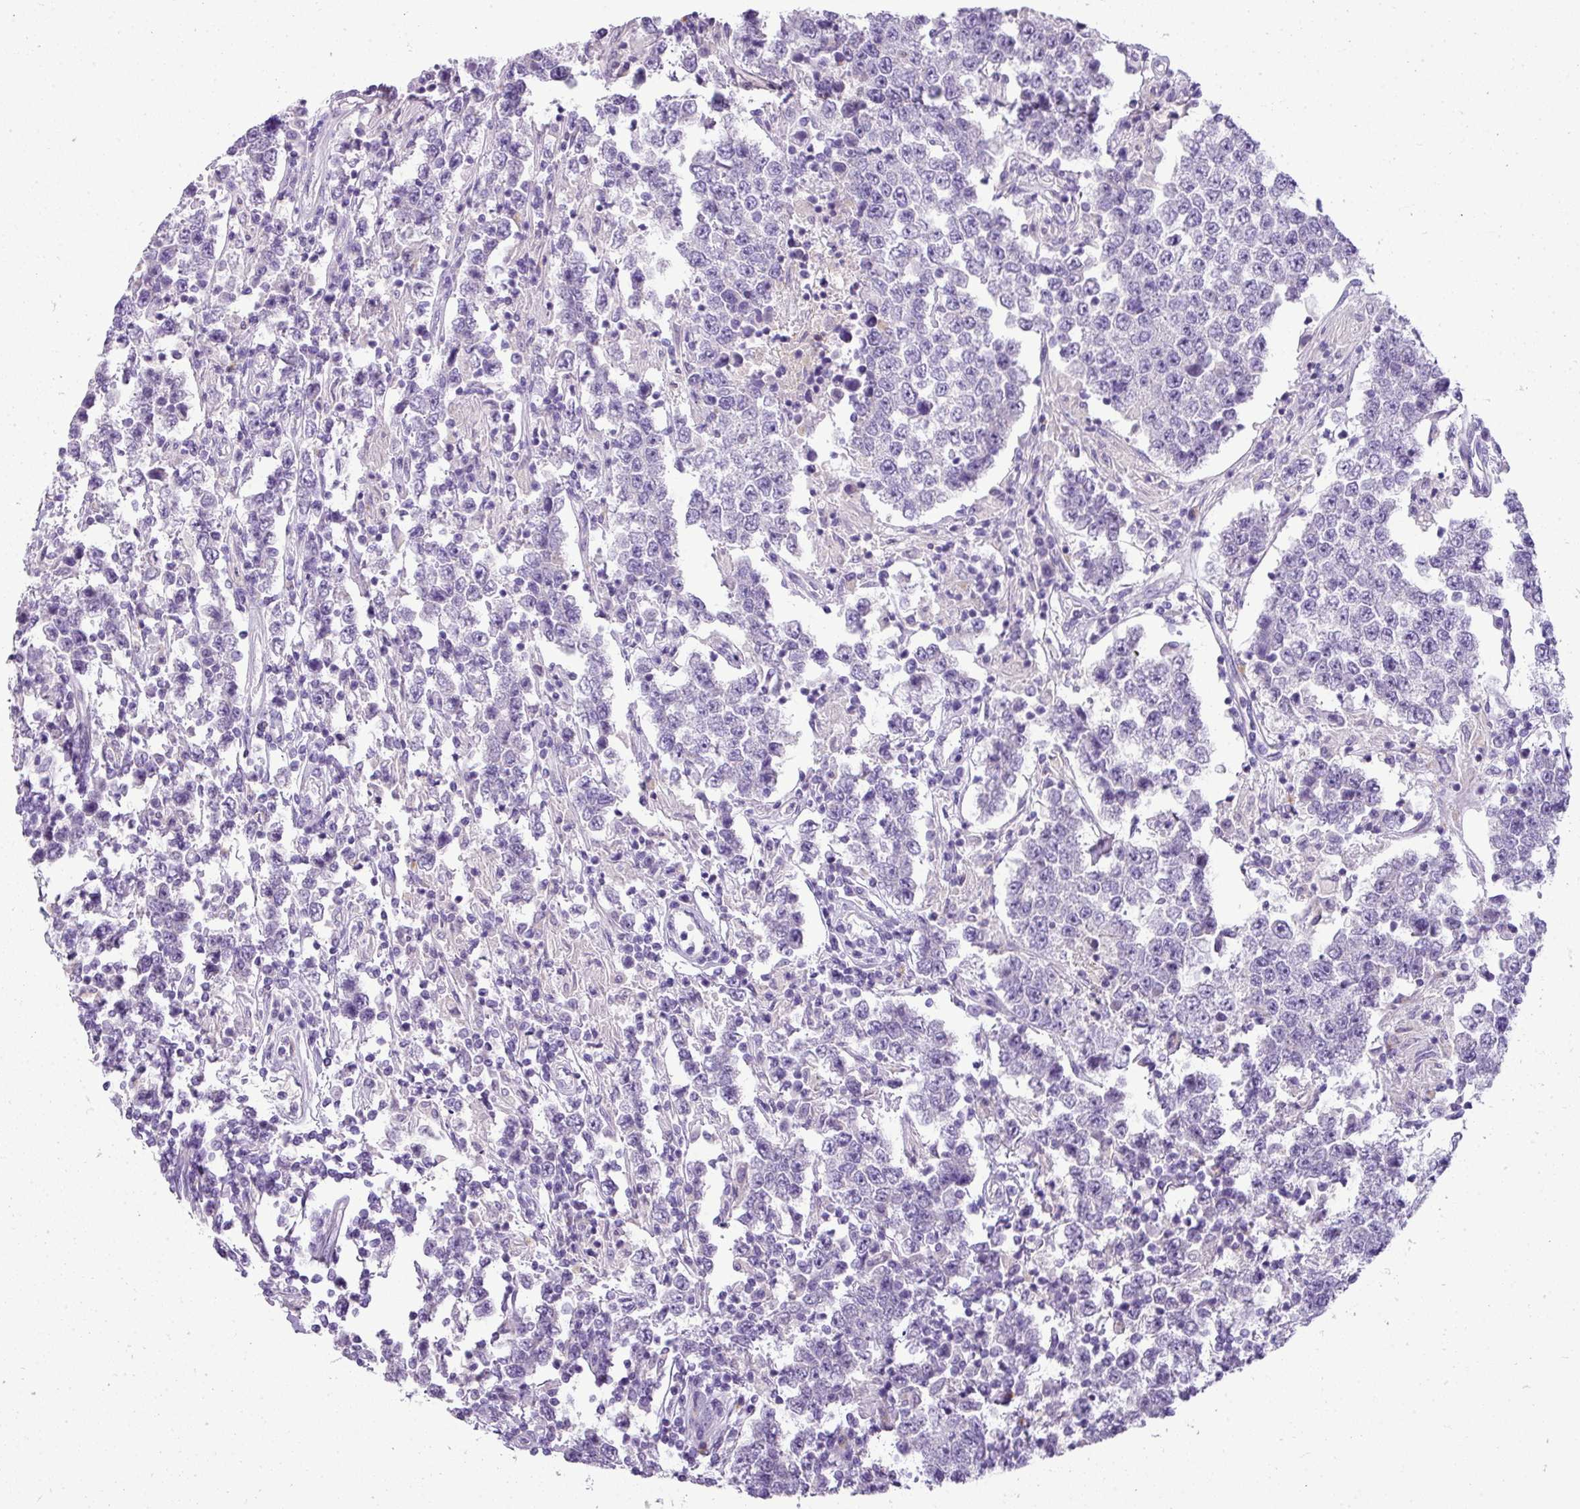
{"staining": {"intensity": "negative", "quantity": "none", "location": "none"}, "tissue": "testis cancer", "cell_type": "Tumor cells", "image_type": "cancer", "snomed": [{"axis": "morphology", "description": "Normal tissue, NOS"}, {"axis": "morphology", "description": "Urothelial carcinoma, High grade"}, {"axis": "morphology", "description": "Seminoma, NOS"}, {"axis": "morphology", "description": "Carcinoma, Embryonal, NOS"}, {"axis": "topography", "description": "Urinary bladder"}, {"axis": "topography", "description": "Testis"}], "caption": "The image exhibits no significant expression in tumor cells of testis cancer (seminoma).", "gene": "ZNF568", "patient": {"sex": "male", "age": 41}}